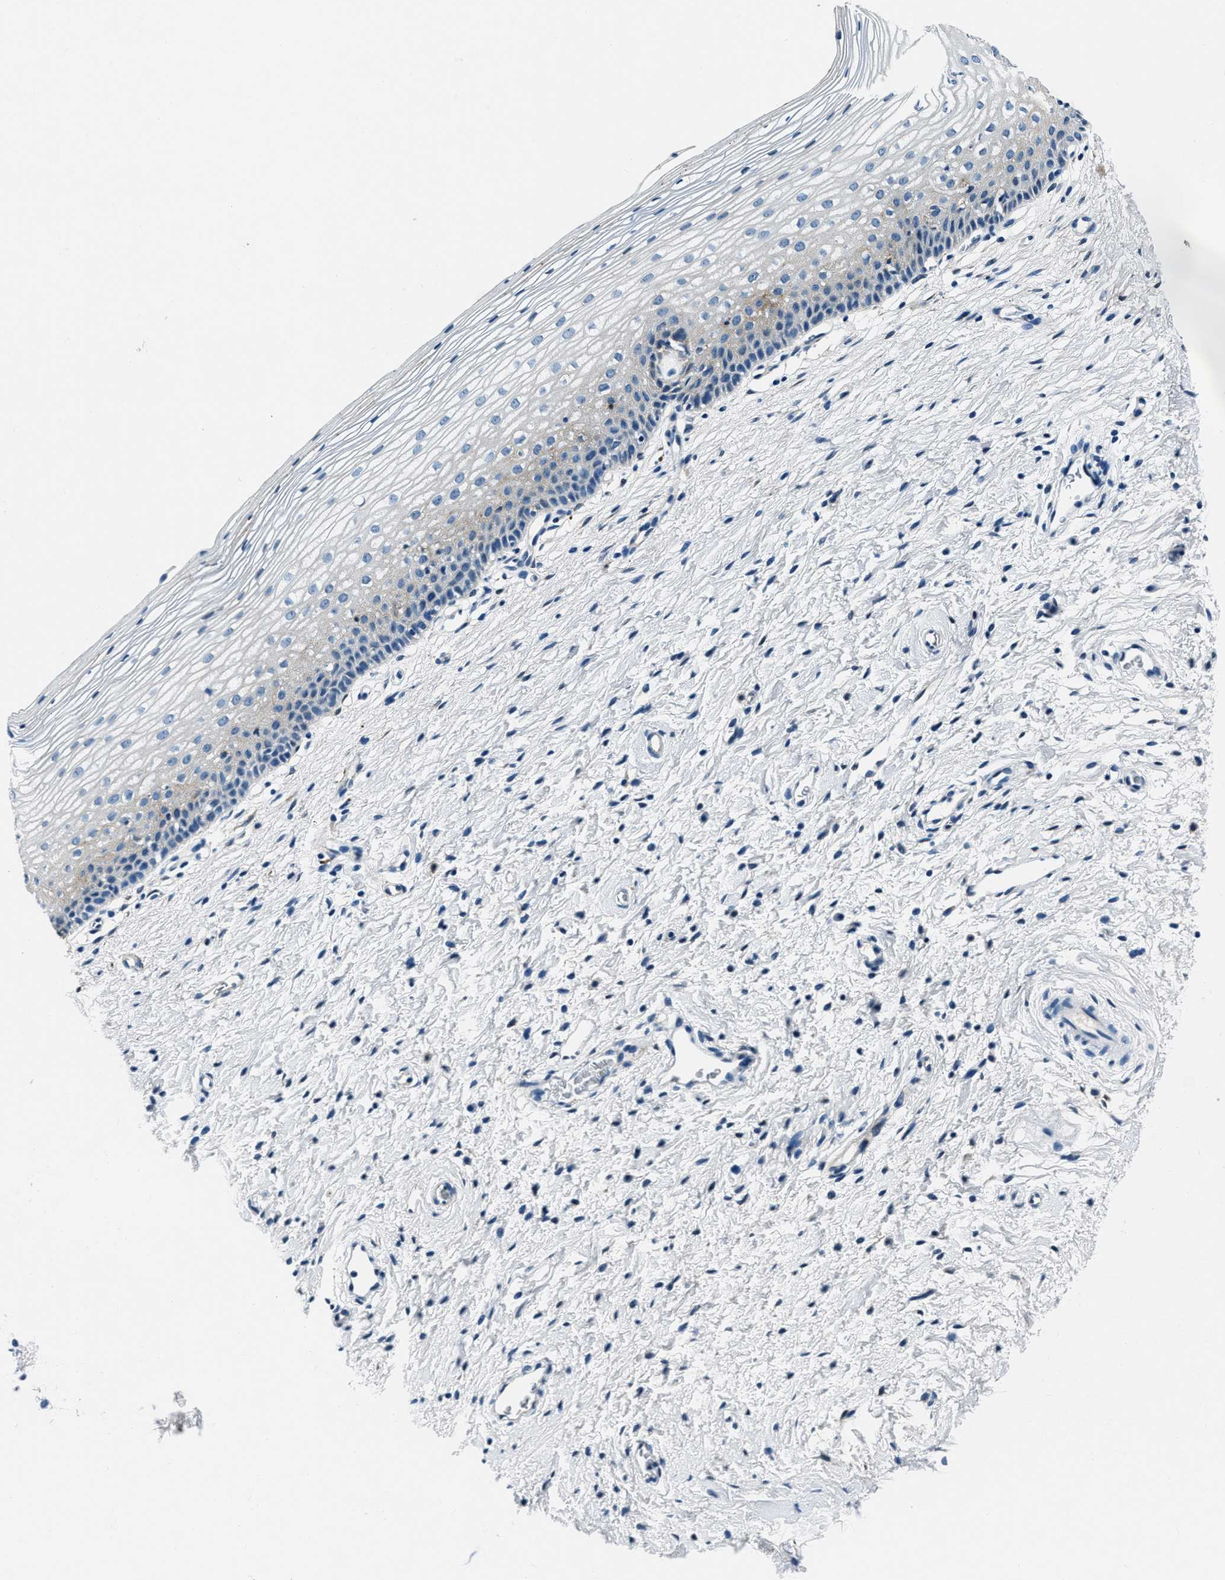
{"staining": {"intensity": "weak", "quantity": "25%-75%", "location": "cytoplasmic/membranous"}, "tissue": "cervix", "cell_type": "Glandular cells", "image_type": "normal", "snomed": [{"axis": "morphology", "description": "Normal tissue, NOS"}, {"axis": "topography", "description": "Cervix"}], "caption": "A brown stain highlights weak cytoplasmic/membranous positivity of a protein in glandular cells of benign cervix. (Stains: DAB in brown, nuclei in blue, Microscopy: brightfield microscopy at high magnification).", "gene": "PTPDC1", "patient": {"sex": "female", "age": 72}}